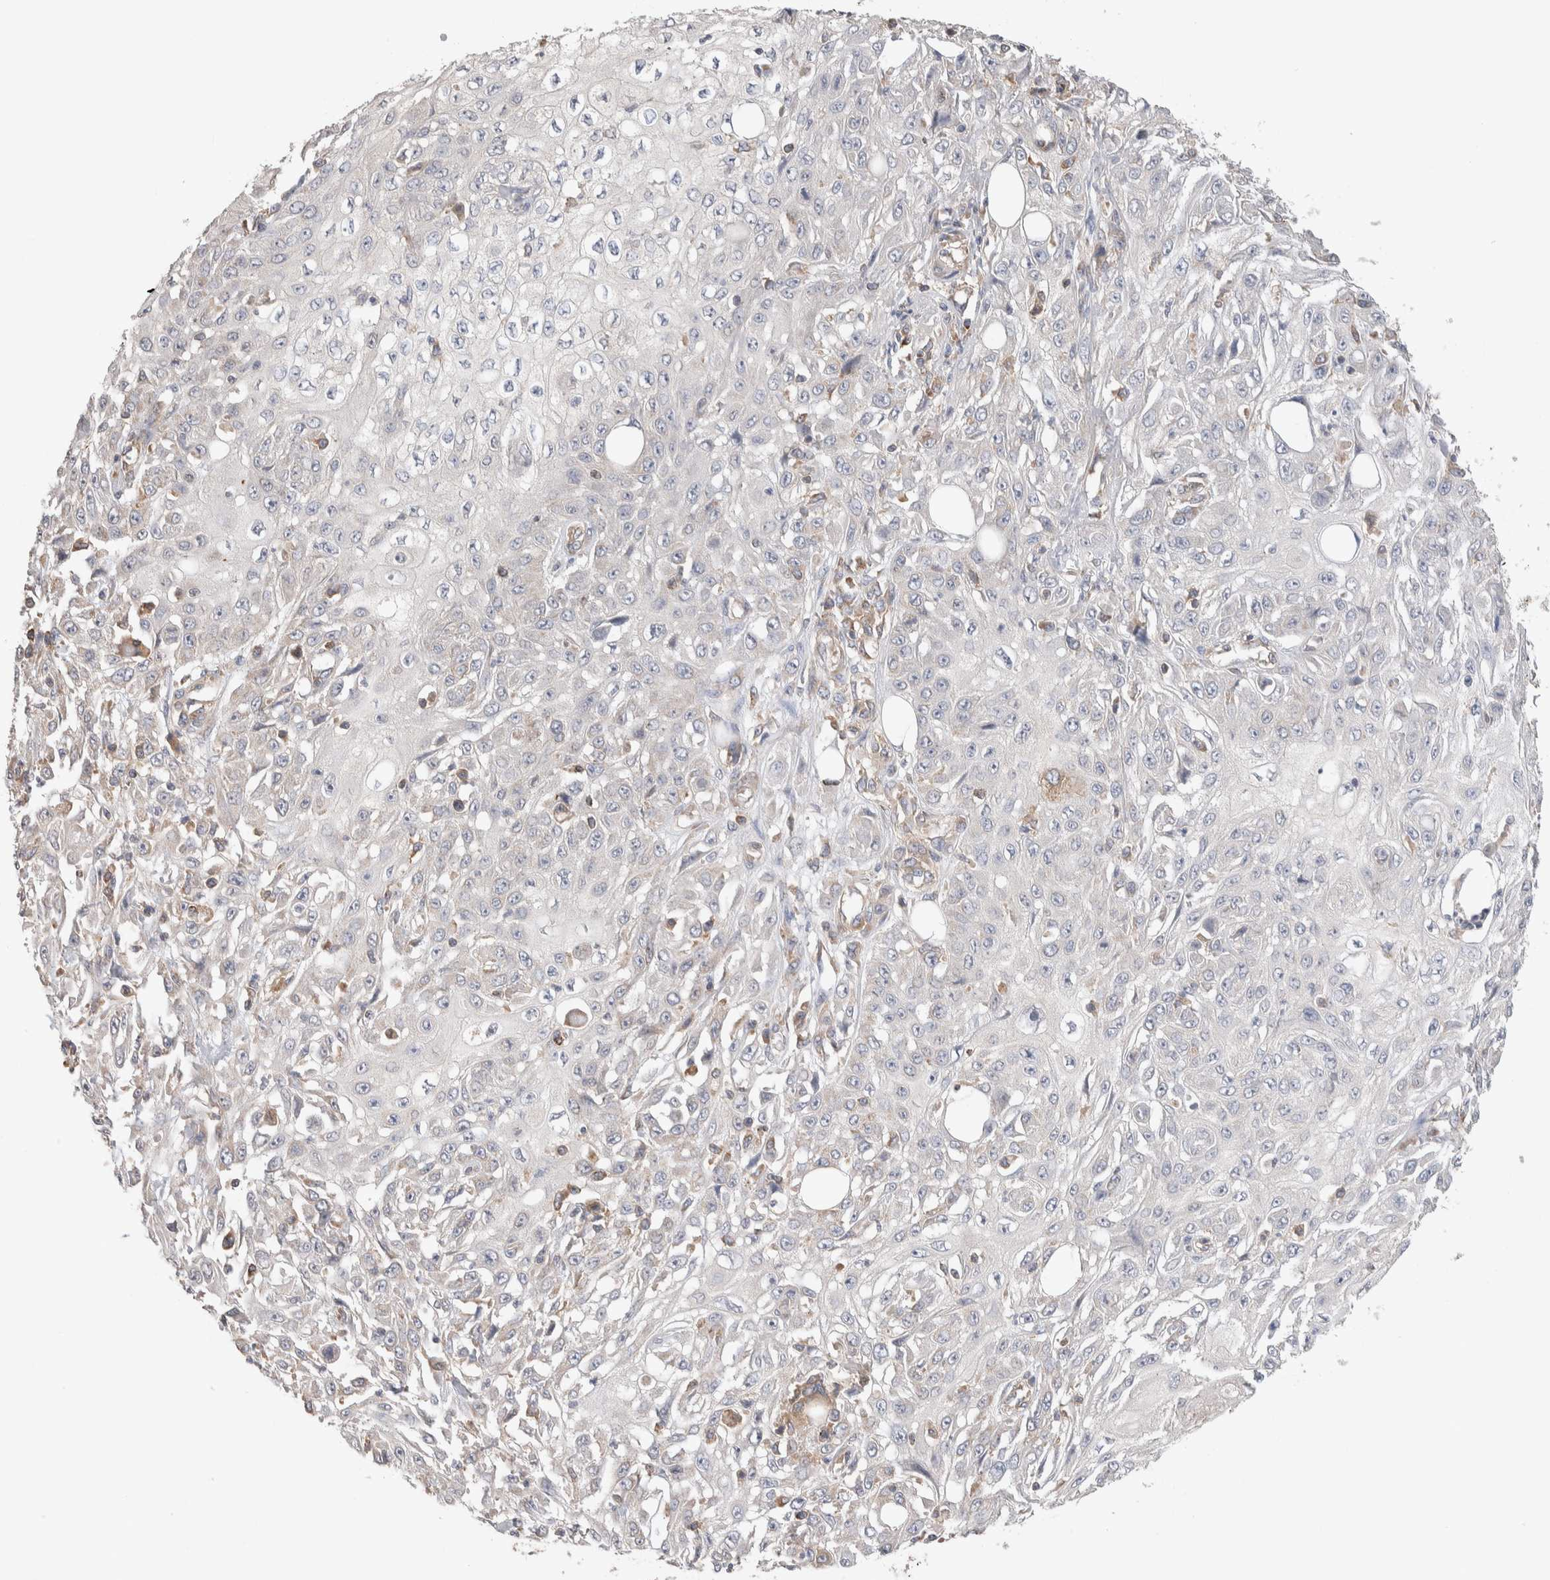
{"staining": {"intensity": "negative", "quantity": "none", "location": "none"}, "tissue": "skin cancer", "cell_type": "Tumor cells", "image_type": "cancer", "snomed": [{"axis": "morphology", "description": "Squamous cell carcinoma, NOS"}, {"axis": "morphology", "description": "Squamous cell carcinoma, metastatic, NOS"}, {"axis": "topography", "description": "Skin"}, {"axis": "topography", "description": "Lymph node"}], "caption": "IHC histopathology image of human skin metastatic squamous cell carcinoma stained for a protein (brown), which demonstrates no staining in tumor cells.", "gene": "DEPTOR", "patient": {"sex": "male", "age": 75}}